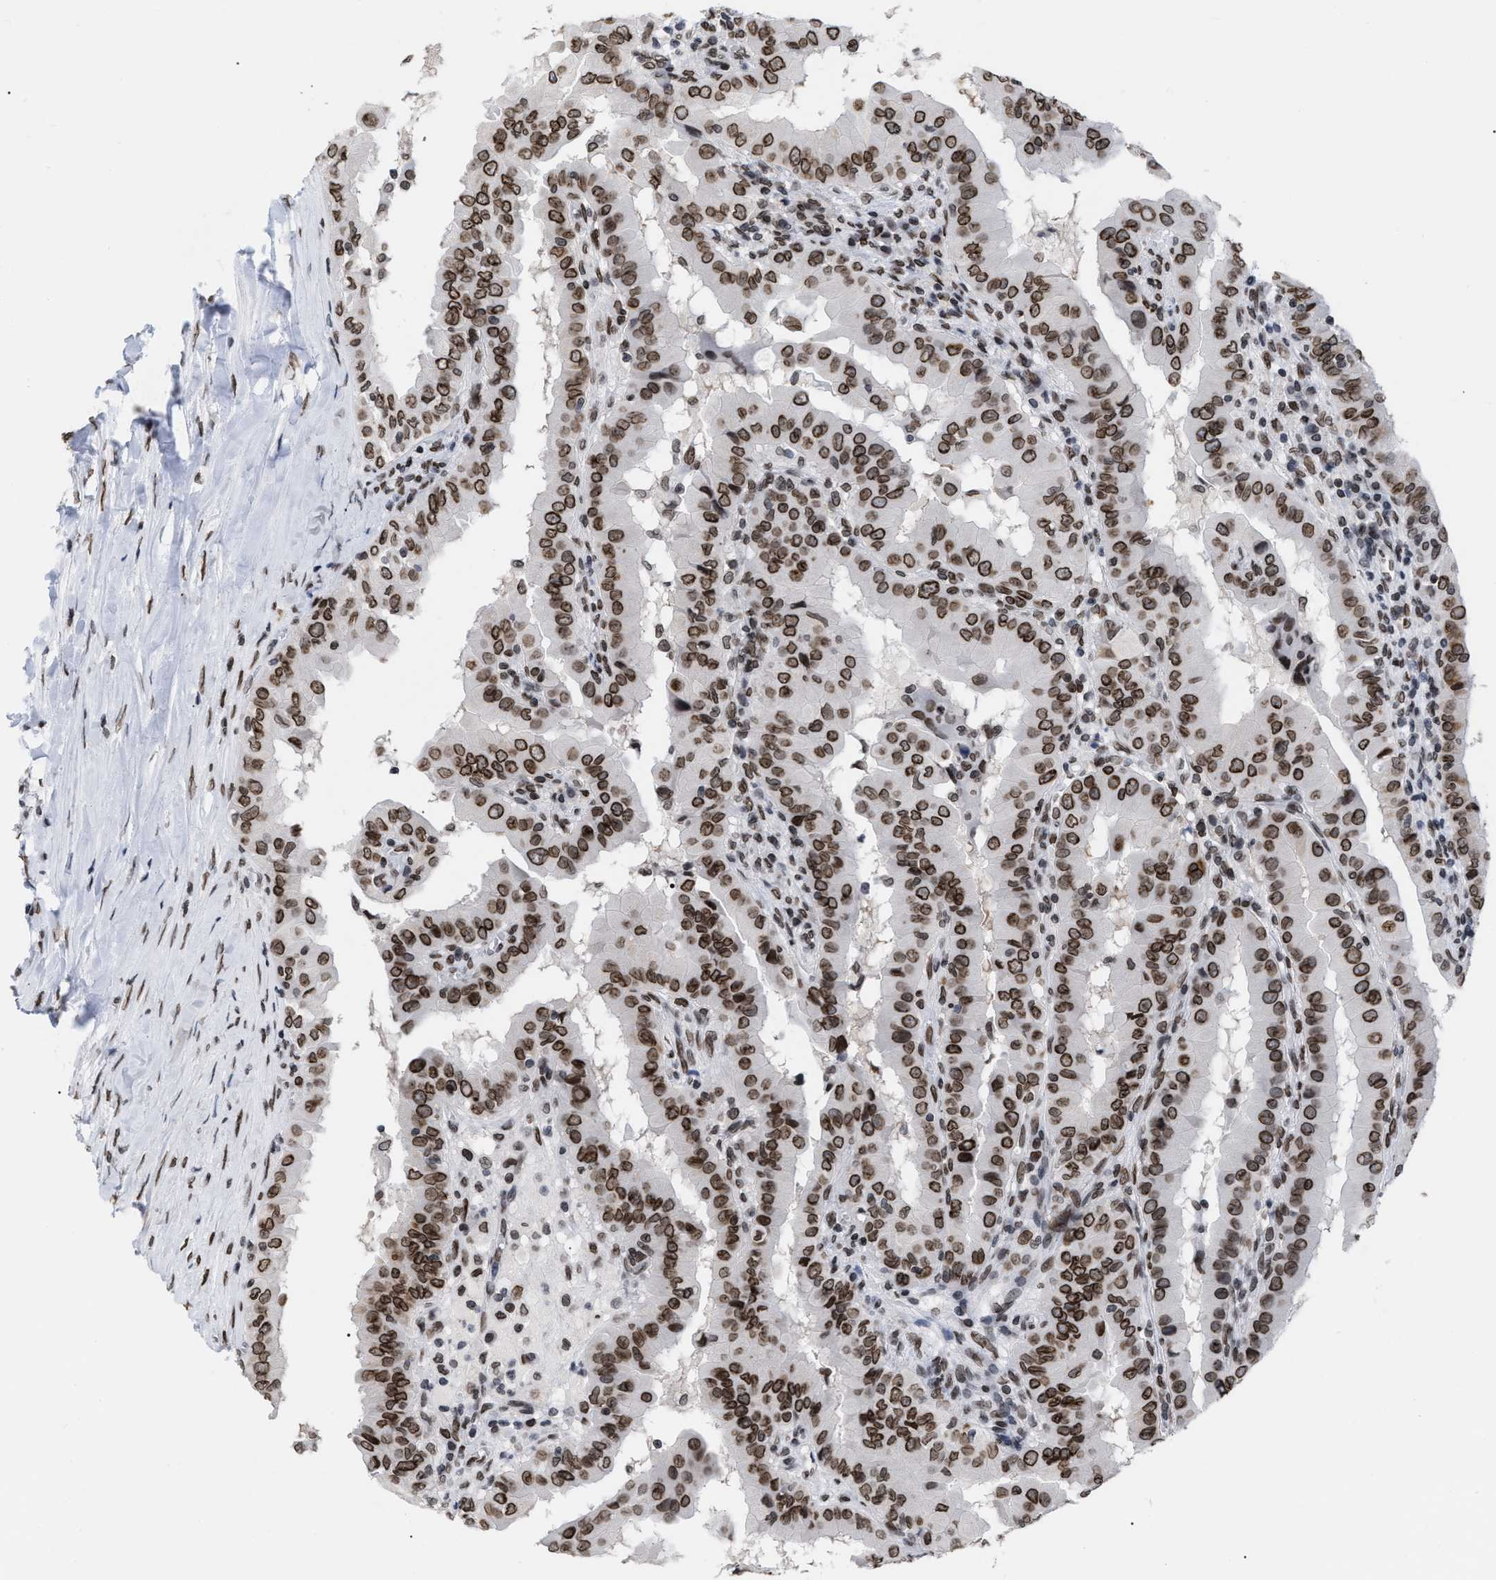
{"staining": {"intensity": "strong", "quantity": ">75%", "location": "cytoplasmic/membranous,nuclear"}, "tissue": "thyroid cancer", "cell_type": "Tumor cells", "image_type": "cancer", "snomed": [{"axis": "morphology", "description": "Papillary adenocarcinoma, NOS"}, {"axis": "topography", "description": "Thyroid gland"}], "caption": "IHC histopathology image of neoplastic tissue: human thyroid cancer (papillary adenocarcinoma) stained using immunohistochemistry (IHC) displays high levels of strong protein expression localized specifically in the cytoplasmic/membranous and nuclear of tumor cells, appearing as a cytoplasmic/membranous and nuclear brown color.", "gene": "TPR", "patient": {"sex": "male", "age": 33}}